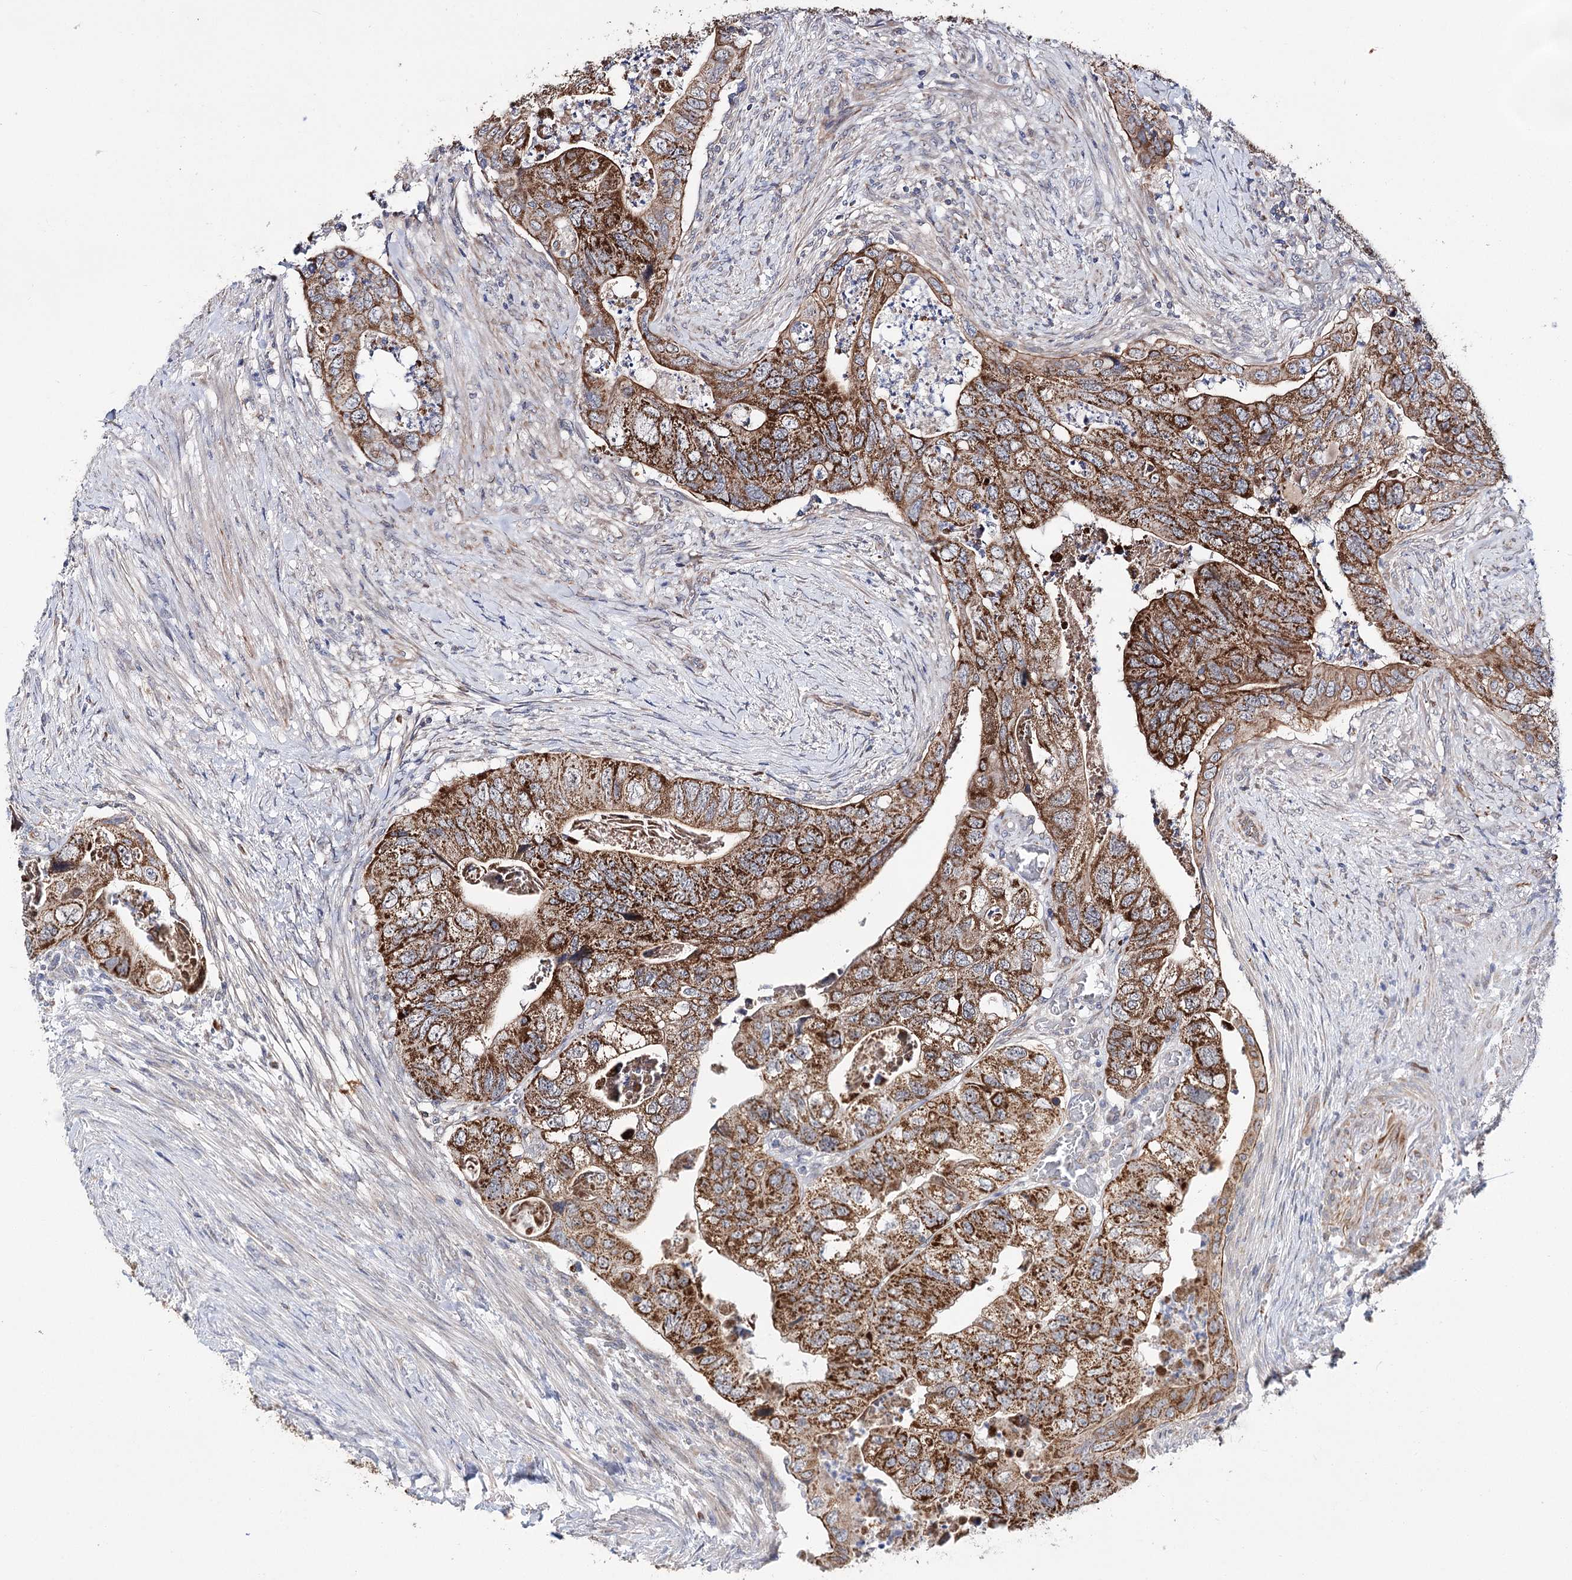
{"staining": {"intensity": "strong", "quantity": ">75%", "location": "cytoplasmic/membranous"}, "tissue": "colorectal cancer", "cell_type": "Tumor cells", "image_type": "cancer", "snomed": [{"axis": "morphology", "description": "Adenocarcinoma, NOS"}, {"axis": "topography", "description": "Rectum"}], "caption": "Human adenocarcinoma (colorectal) stained with a brown dye shows strong cytoplasmic/membranous positive positivity in about >75% of tumor cells.", "gene": "ECHDC3", "patient": {"sex": "male", "age": 63}}